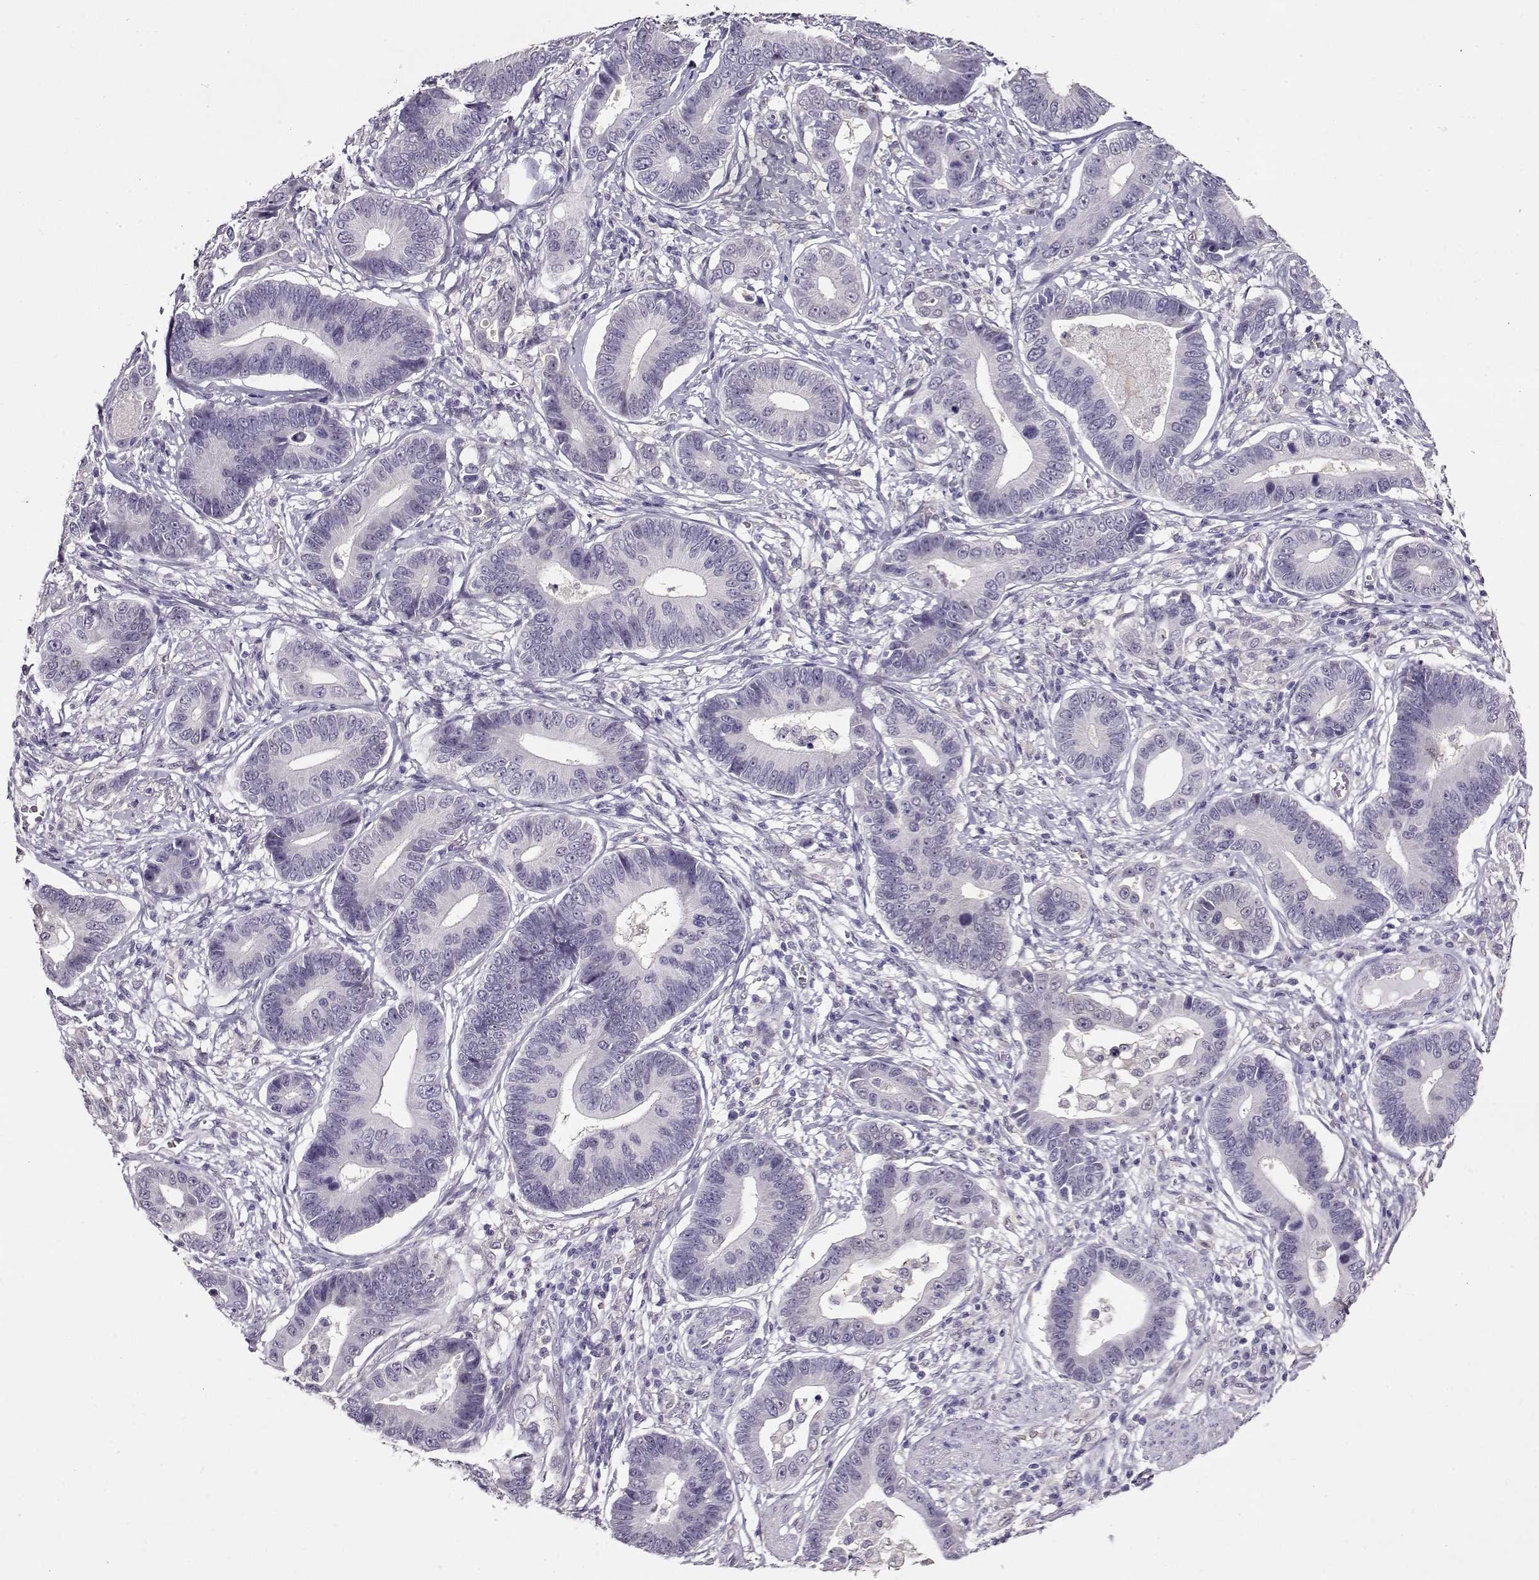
{"staining": {"intensity": "negative", "quantity": "none", "location": "none"}, "tissue": "stomach cancer", "cell_type": "Tumor cells", "image_type": "cancer", "snomed": [{"axis": "morphology", "description": "Adenocarcinoma, NOS"}, {"axis": "topography", "description": "Stomach"}], "caption": "Immunohistochemistry (IHC) micrograph of human adenocarcinoma (stomach) stained for a protein (brown), which reveals no staining in tumor cells.", "gene": "CCR8", "patient": {"sex": "male", "age": 84}}